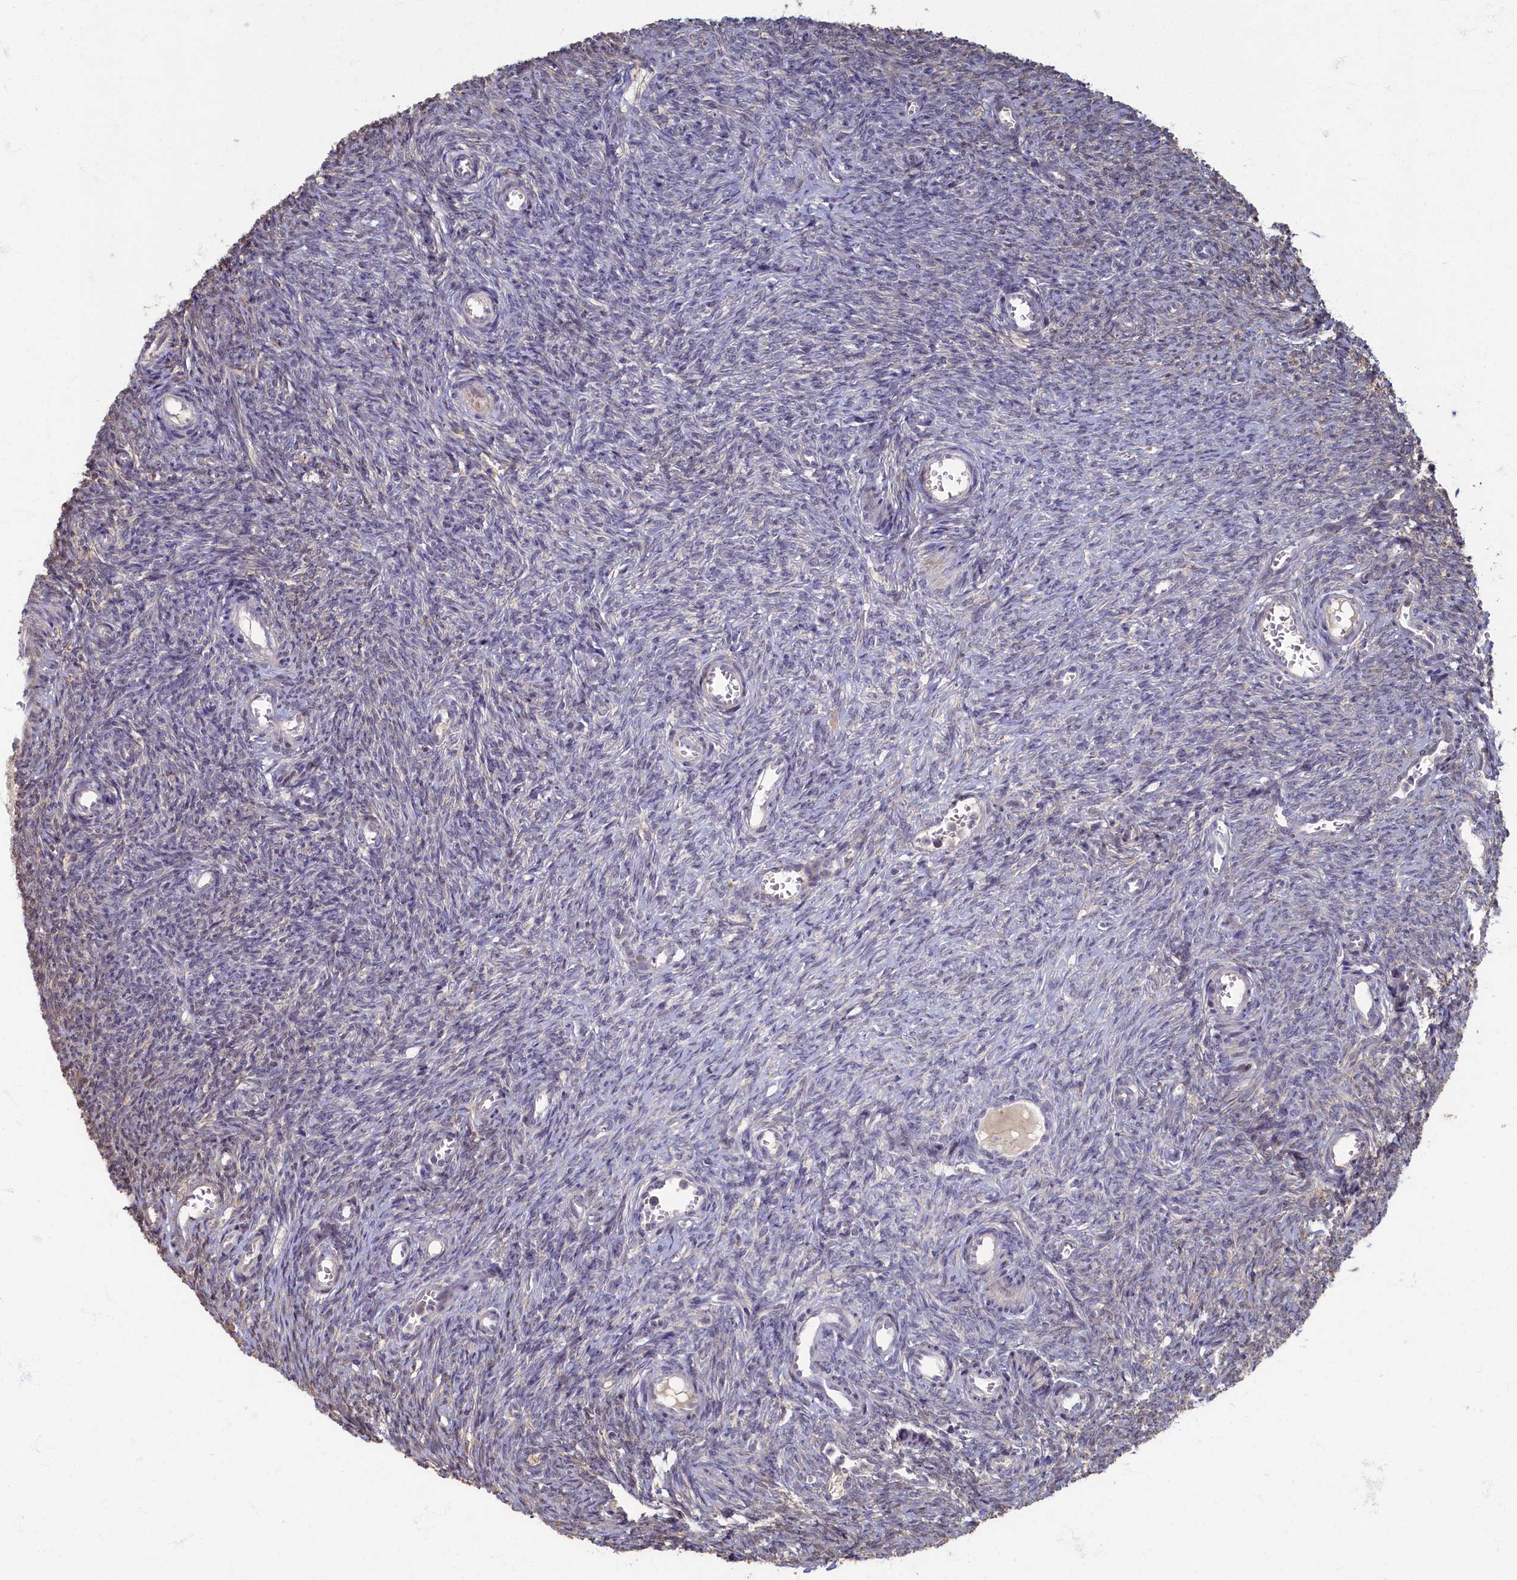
{"staining": {"intensity": "weak", "quantity": "<25%", "location": "cytoplasmic/membranous"}, "tissue": "ovary", "cell_type": "Ovarian stroma cells", "image_type": "normal", "snomed": [{"axis": "morphology", "description": "Normal tissue, NOS"}, {"axis": "topography", "description": "Ovary"}], "caption": "Ovarian stroma cells are negative for brown protein staining in unremarkable ovary. (Stains: DAB (3,3'-diaminobenzidine) immunohistochemistry with hematoxylin counter stain, Microscopy: brightfield microscopy at high magnification).", "gene": "HUNK", "patient": {"sex": "female", "age": 44}}